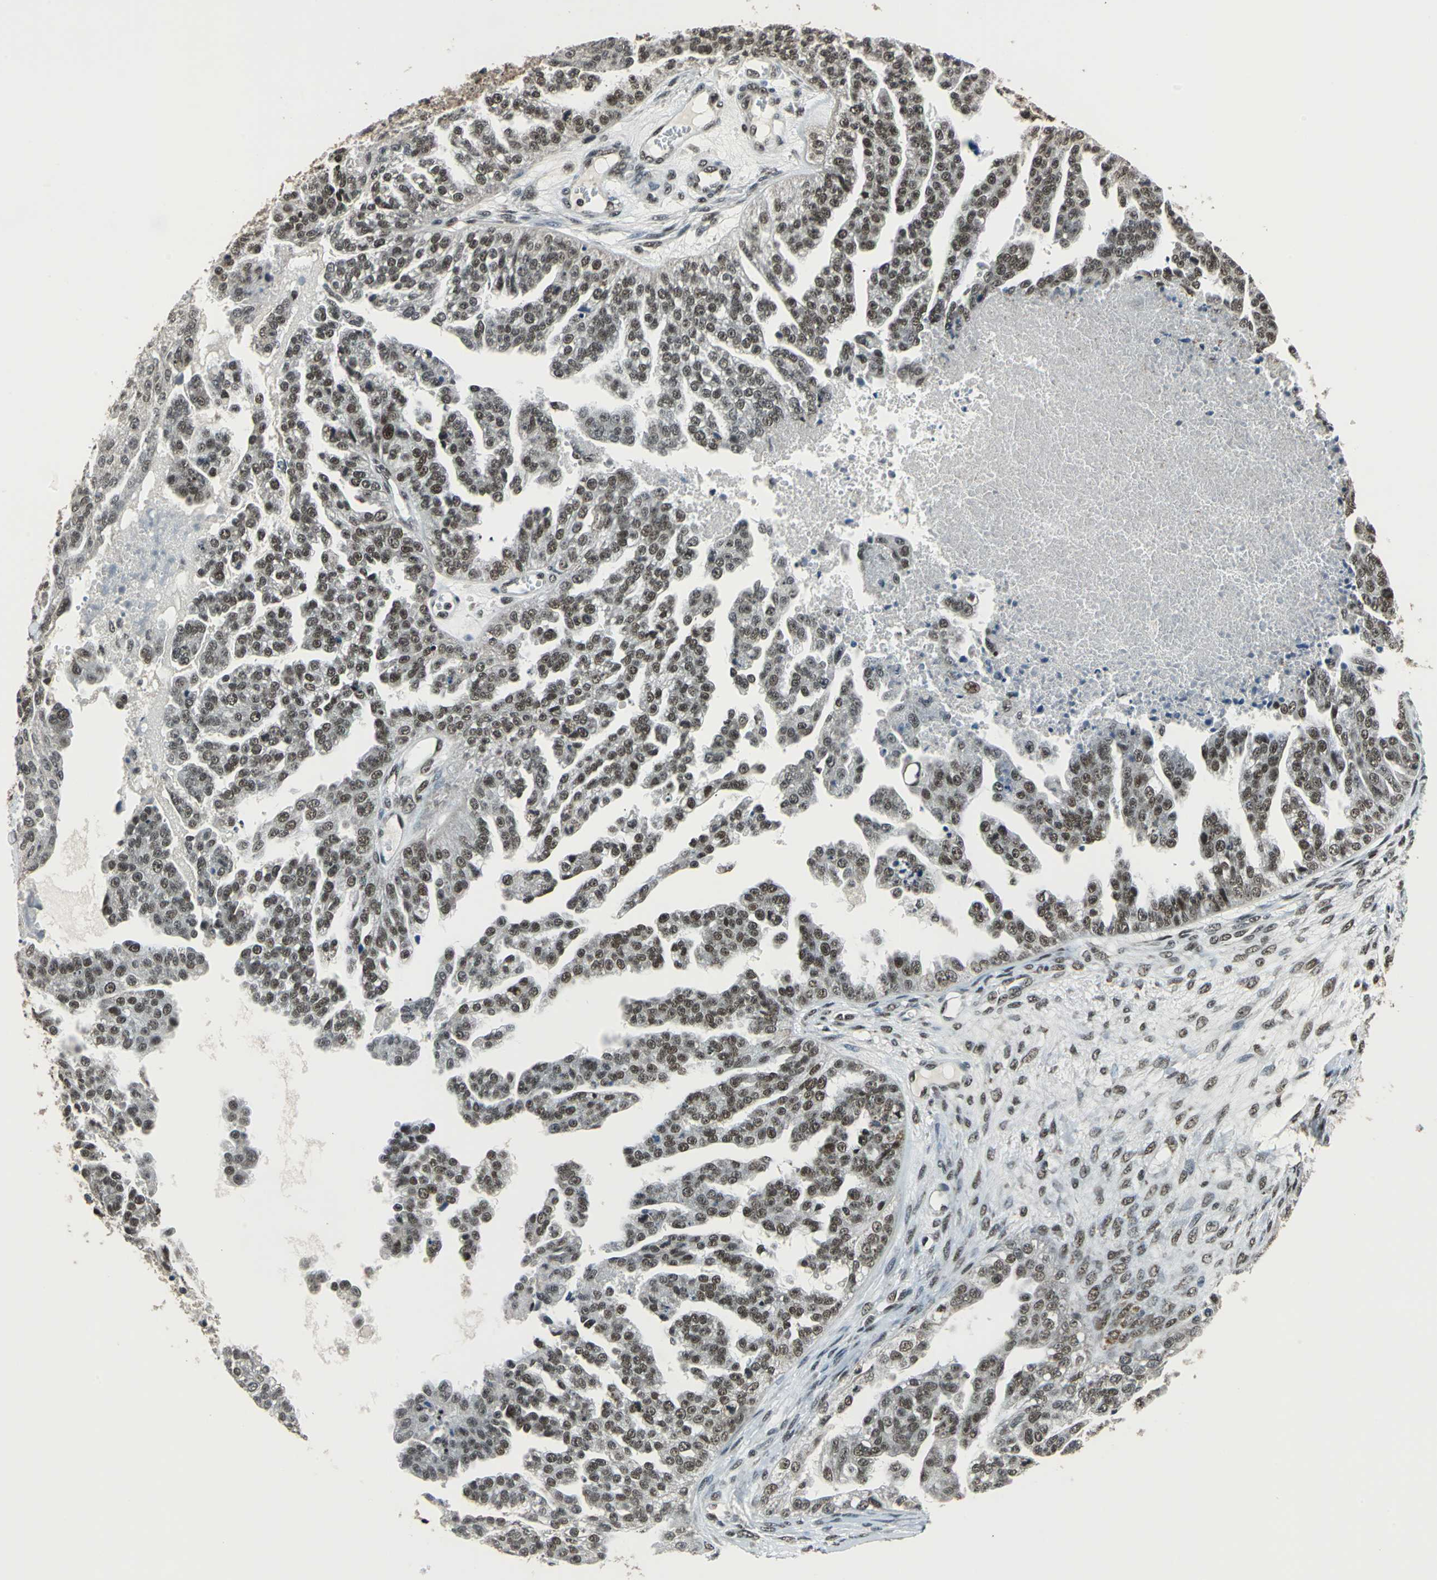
{"staining": {"intensity": "moderate", "quantity": "25%-75%", "location": "nuclear"}, "tissue": "ovarian cancer", "cell_type": "Tumor cells", "image_type": "cancer", "snomed": [{"axis": "morphology", "description": "Carcinoma, NOS"}, {"axis": "topography", "description": "Soft tissue"}, {"axis": "topography", "description": "Ovary"}], "caption": "A medium amount of moderate nuclear staining is identified in approximately 25%-75% of tumor cells in ovarian cancer (carcinoma) tissue.", "gene": "BCLAF1", "patient": {"sex": "female", "age": 54}}